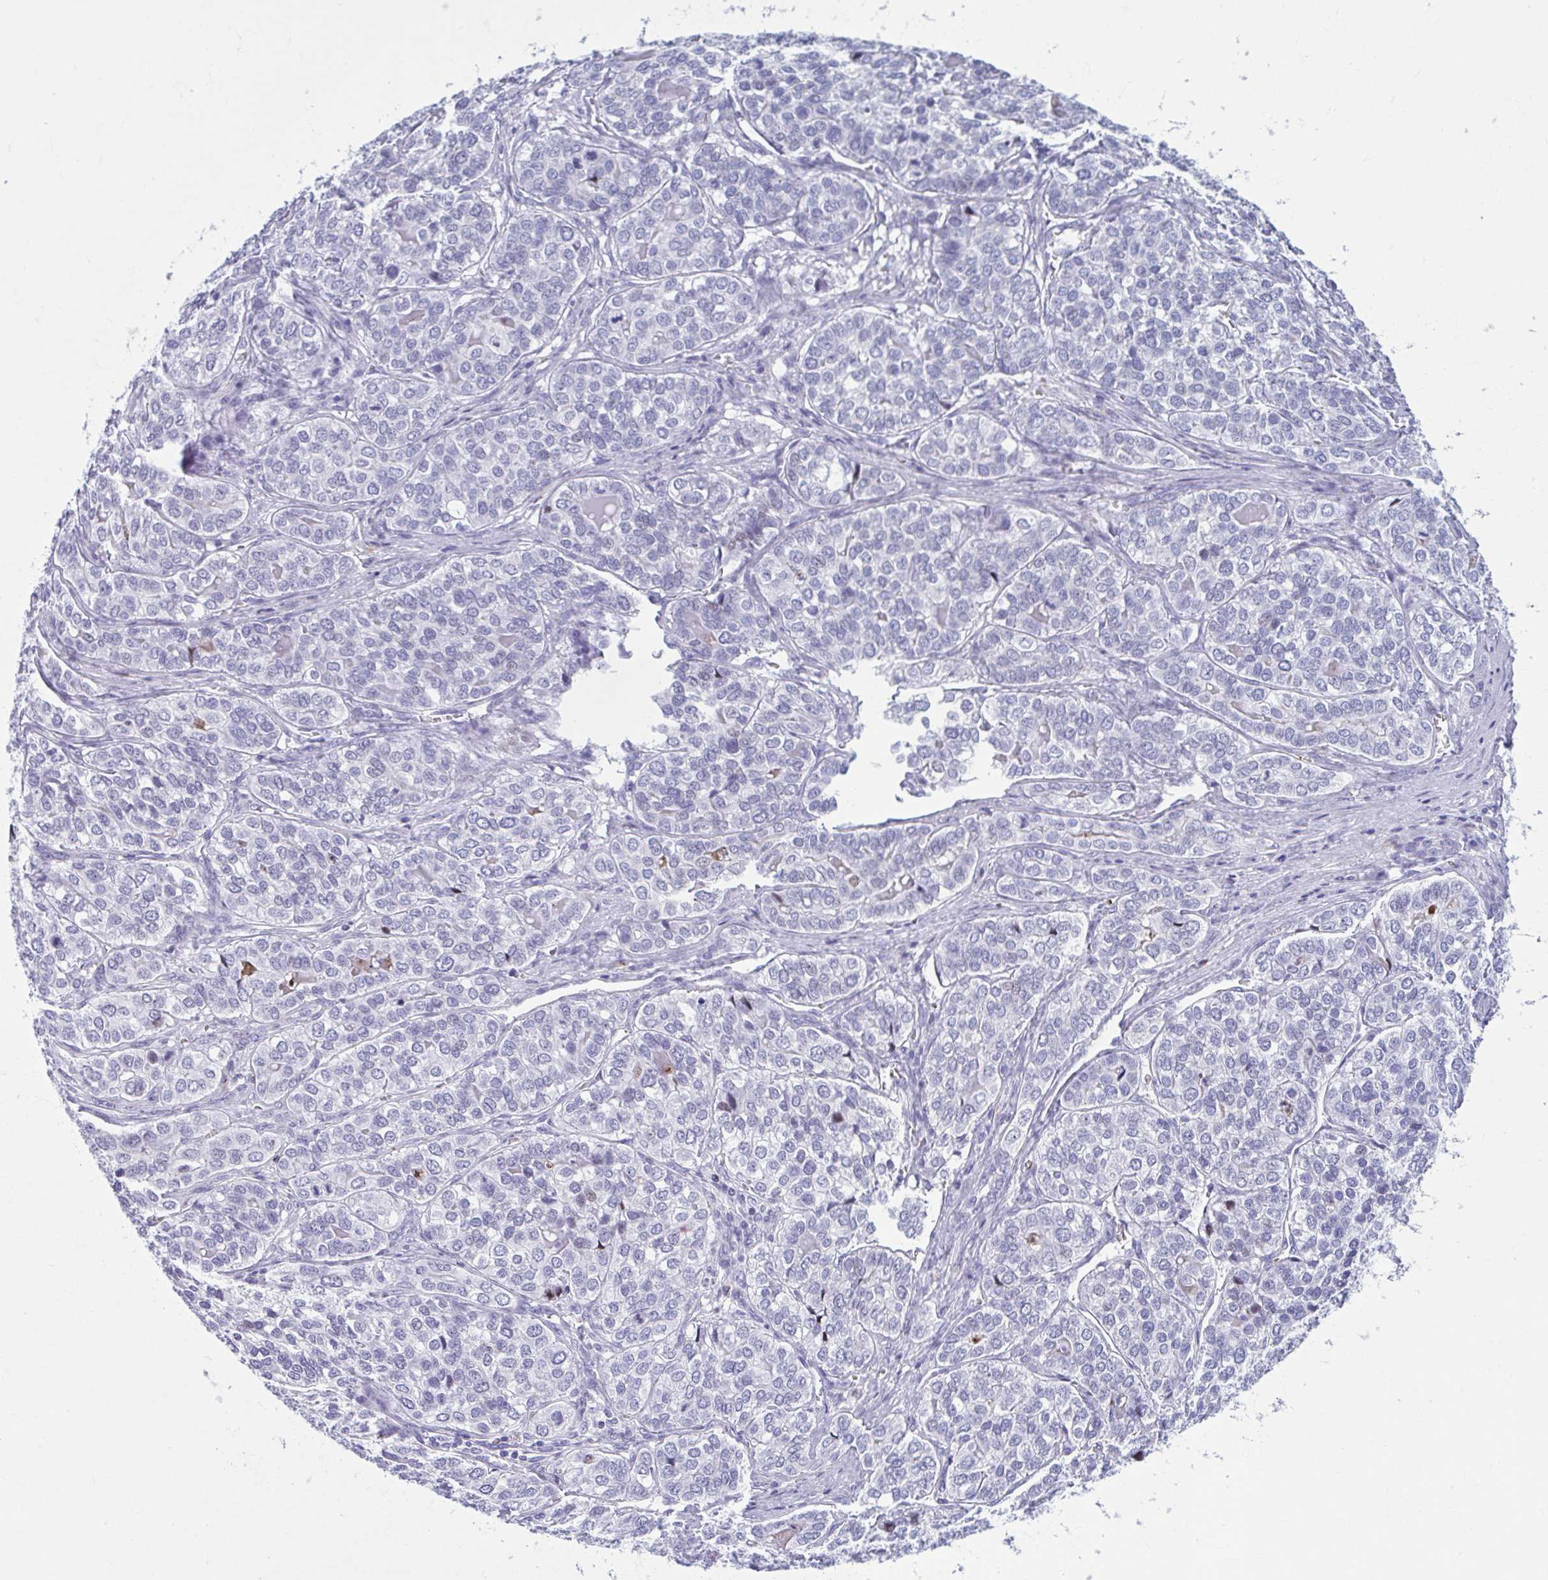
{"staining": {"intensity": "negative", "quantity": "none", "location": "none"}, "tissue": "liver cancer", "cell_type": "Tumor cells", "image_type": "cancer", "snomed": [{"axis": "morphology", "description": "Cholangiocarcinoma"}, {"axis": "topography", "description": "Liver"}], "caption": "Protein analysis of liver cancer (cholangiocarcinoma) reveals no significant expression in tumor cells.", "gene": "TCEAL3", "patient": {"sex": "male", "age": 56}}